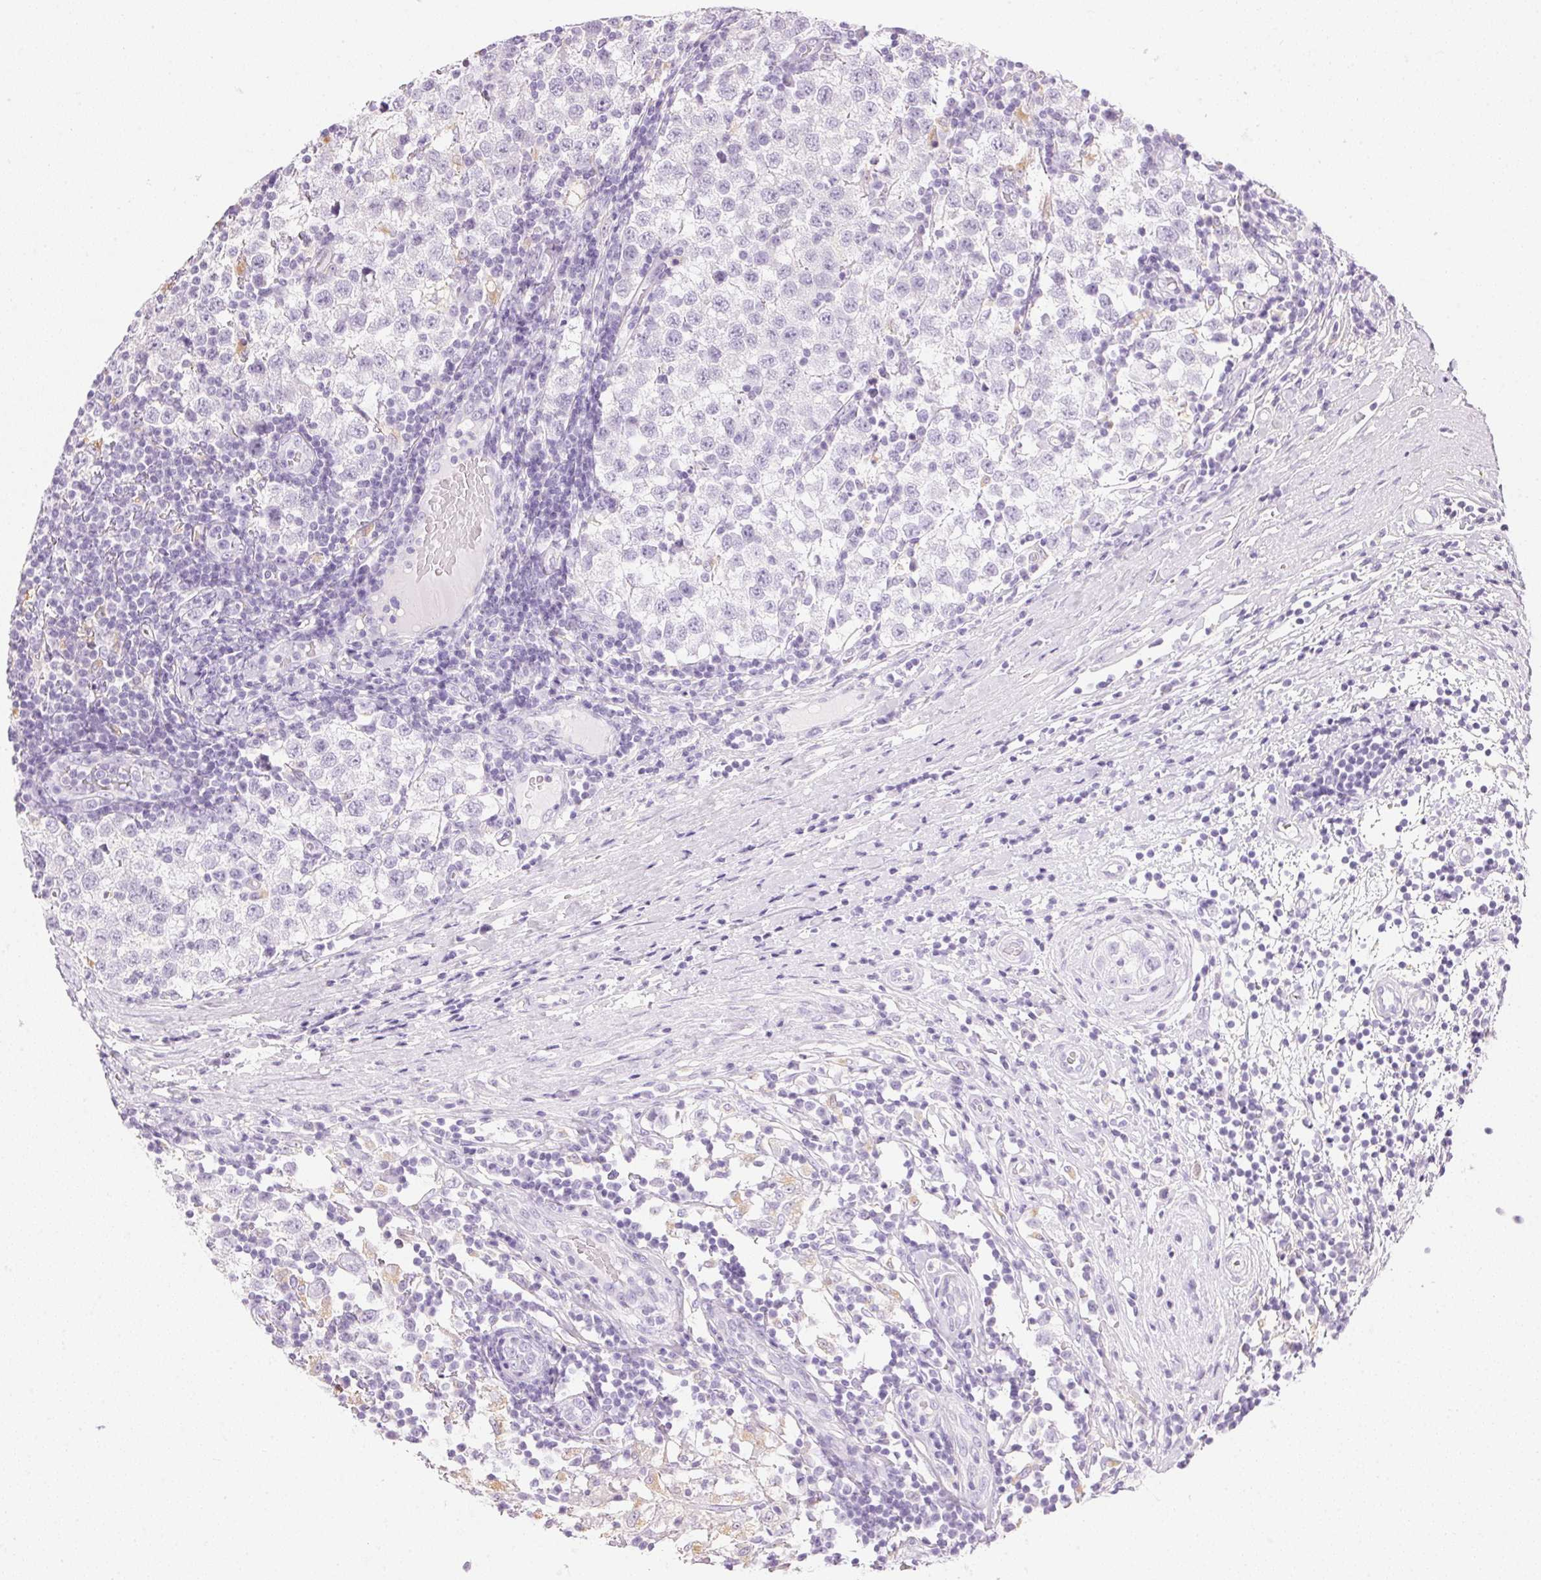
{"staining": {"intensity": "negative", "quantity": "none", "location": "none"}, "tissue": "testis cancer", "cell_type": "Tumor cells", "image_type": "cancer", "snomed": [{"axis": "morphology", "description": "Seminoma, NOS"}, {"axis": "topography", "description": "Testis"}], "caption": "The photomicrograph exhibits no staining of tumor cells in testis seminoma. (Immunohistochemistry (ihc), brightfield microscopy, high magnification).", "gene": "ATP6V1G3", "patient": {"sex": "male", "age": 34}}